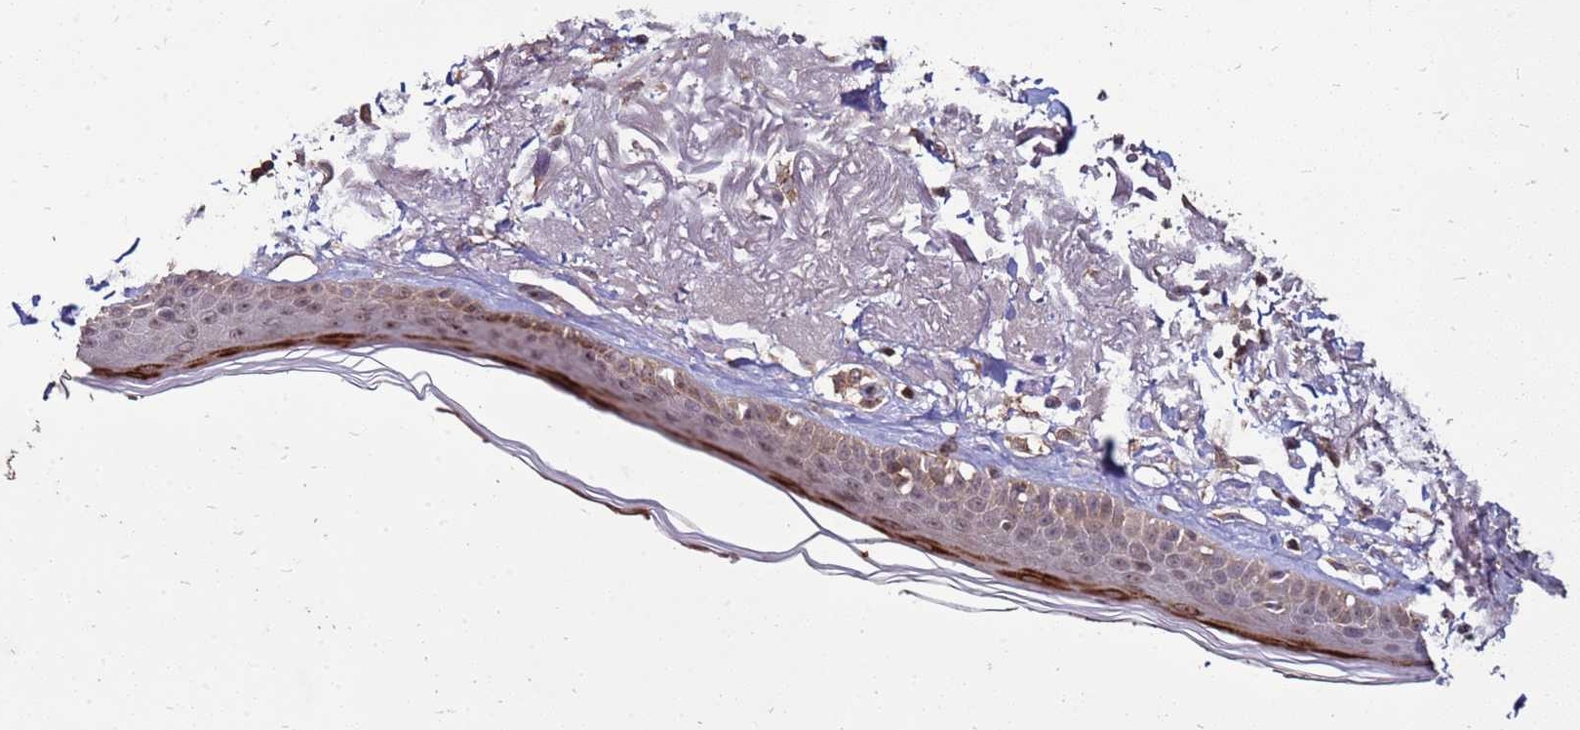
{"staining": {"intensity": "weak", "quantity": "<25%", "location": "cytoplasmic/membranous"}, "tissue": "skin", "cell_type": "Fibroblasts", "image_type": "normal", "snomed": [{"axis": "morphology", "description": "Normal tissue, NOS"}, {"axis": "topography", "description": "Skin"}, {"axis": "topography", "description": "Skeletal muscle"}], "caption": "An IHC histopathology image of benign skin is shown. There is no staining in fibroblasts of skin. Brightfield microscopy of immunohistochemistry (IHC) stained with DAB (3,3'-diaminobenzidine) (brown) and hematoxylin (blue), captured at high magnification.", "gene": "CRBN", "patient": {"sex": "male", "age": 83}}